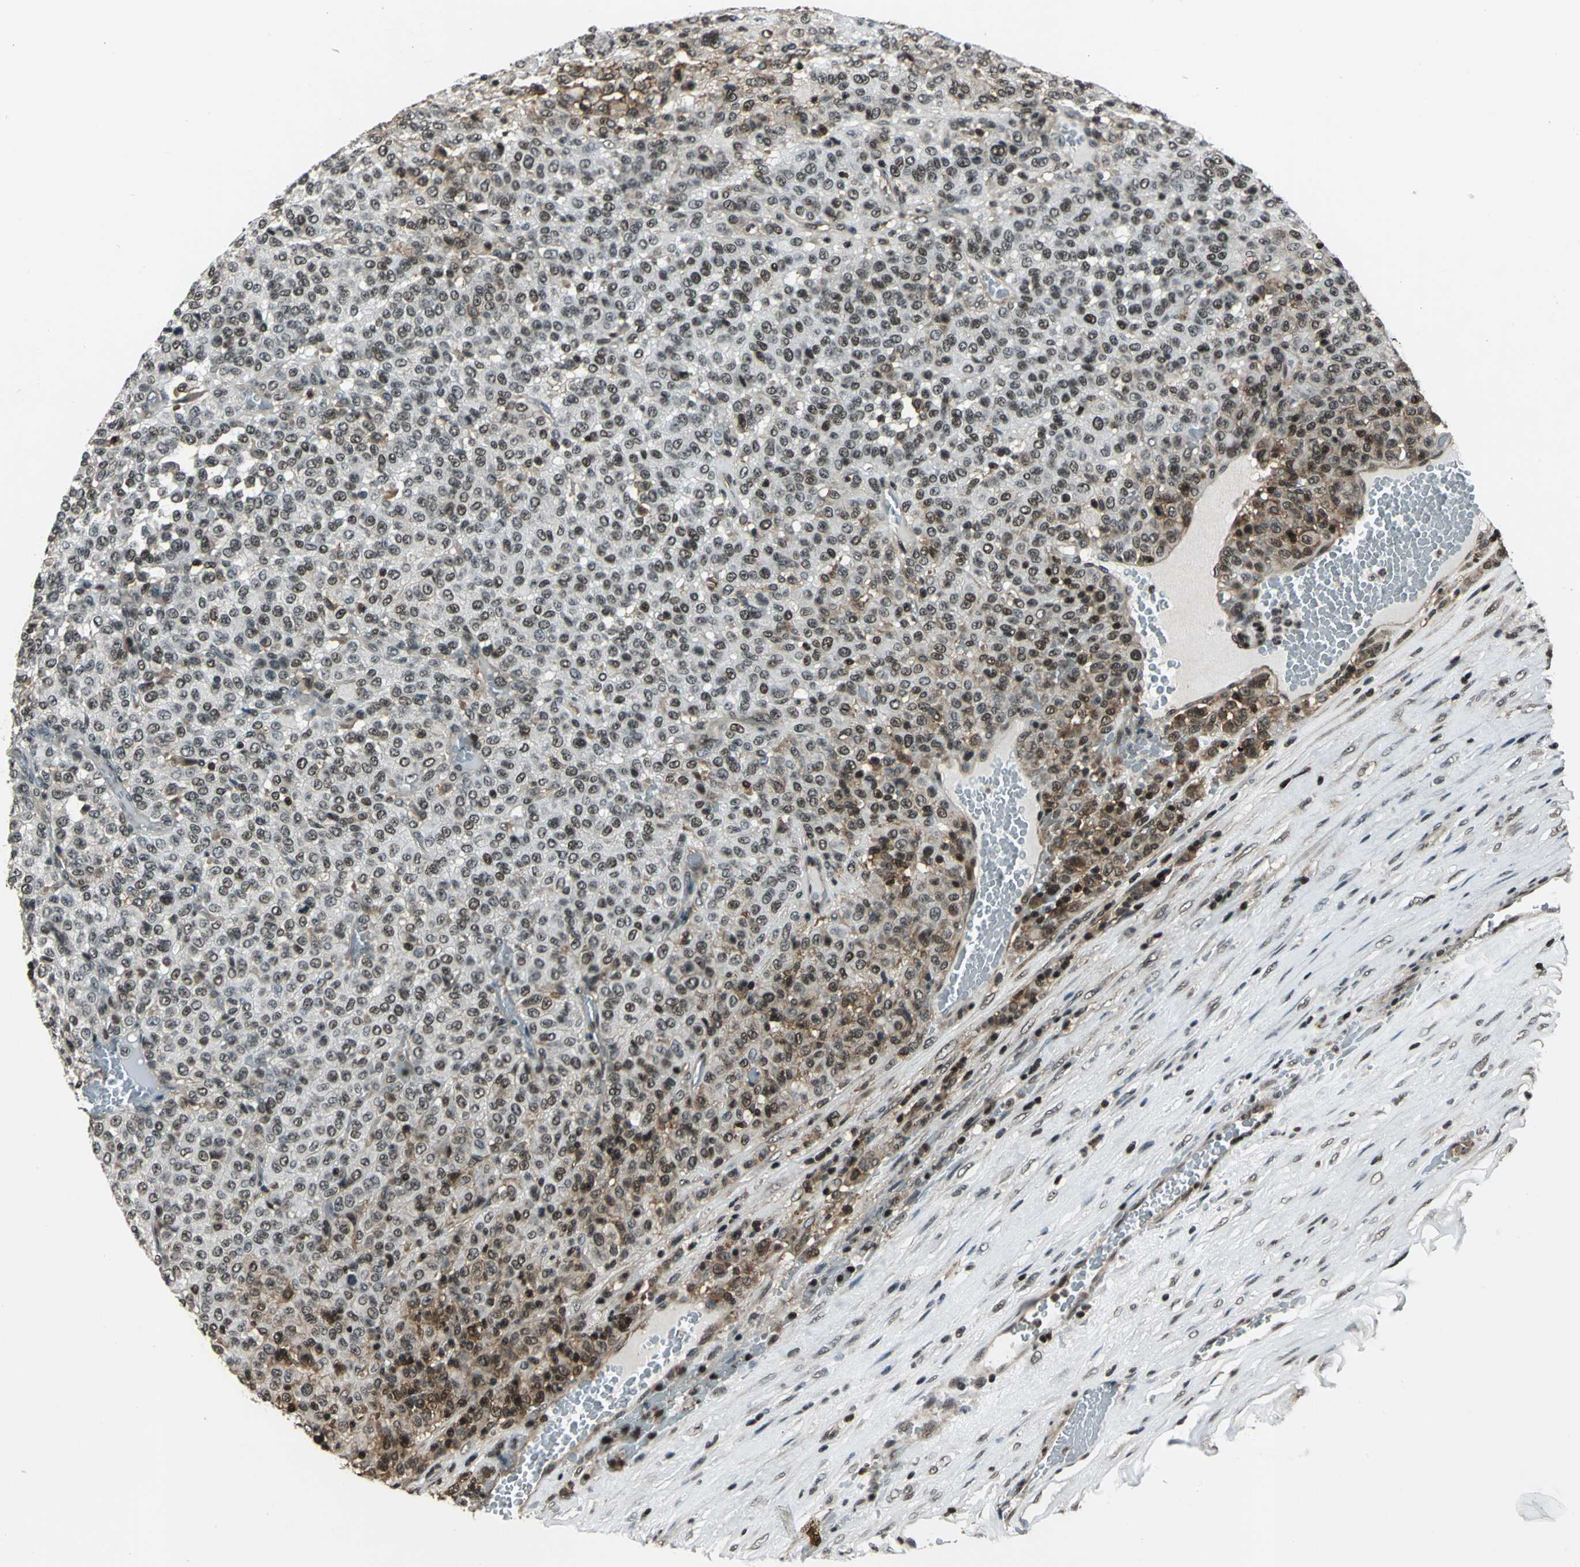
{"staining": {"intensity": "moderate", "quantity": "25%-75%", "location": "cytoplasmic/membranous,nuclear"}, "tissue": "melanoma", "cell_type": "Tumor cells", "image_type": "cancer", "snomed": [{"axis": "morphology", "description": "Malignant melanoma, Metastatic site"}, {"axis": "topography", "description": "Pancreas"}], "caption": "Moderate cytoplasmic/membranous and nuclear protein positivity is present in approximately 25%-75% of tumor cells in malignant melanoma (metastatic site).", "gene": "NR2C2", "patient": {"sex": "female", "age": 30}}